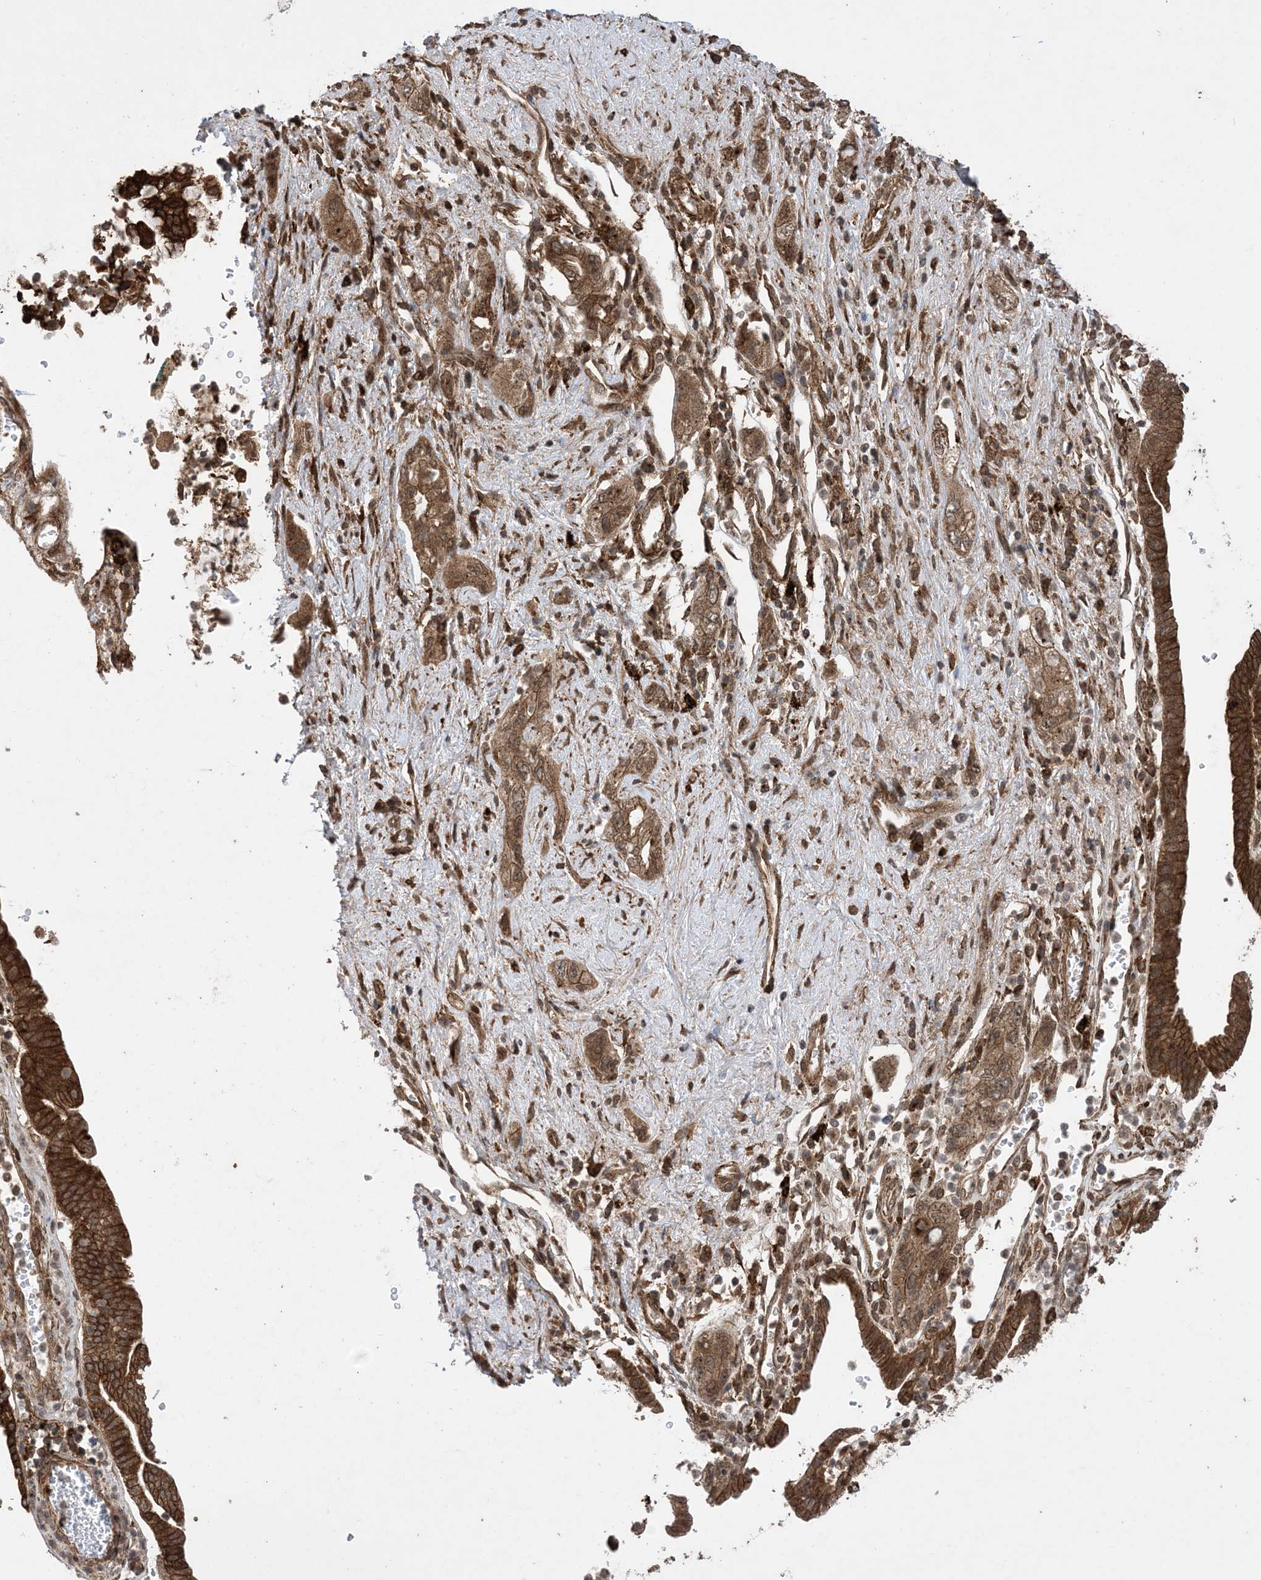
{"staining": {"intensity": "strong", "quantity": ">75%", "location": "cytoplasmic/membranous"}, "tissue": "pancreatic cancer", "cell_type": "Tumor cells", "image_type": "cancer", "snomed": [{"axis": "morphology", "description": "Adenocarcinoma, NOS"}, {"axis": "topography", "description": "Pancreas"}], "caption": "This micrograph displays adenocarcinoma (pancreatic) stained with IHC to label a protein in brown. The cytoplasmic/membranous of tumor cells show strong positivity for the protein. Nuclei are counter-stained blue.", "gene": "ZNF511", "patient": {"sex": "female", "age": 73}}